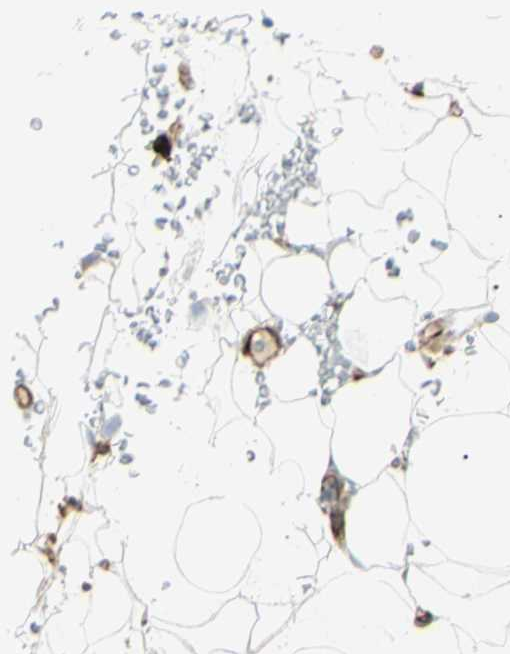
{"staining": {"intensity": "negative", "quantity": "none", "location": "none"}, "tissue": "adipose tissue", "cell_type": "Adipocytes", "image_type": "normal", "snomed": [{"axis": "morphology", "description": "Normal tissue, NOS"}, {"axis": "topography", "description": "Peripheral nerve tissue"}], "caption": "Immunohistochemical staining of benign human adipose tissue displays no significant expression in adipocytes. Brightfield microscopy of IHC stained with DAB (brown) and hematoxylin (blue), captured at high magnification.", "gene": "CD74", "patient": {"sex": "male", "age": 70}}